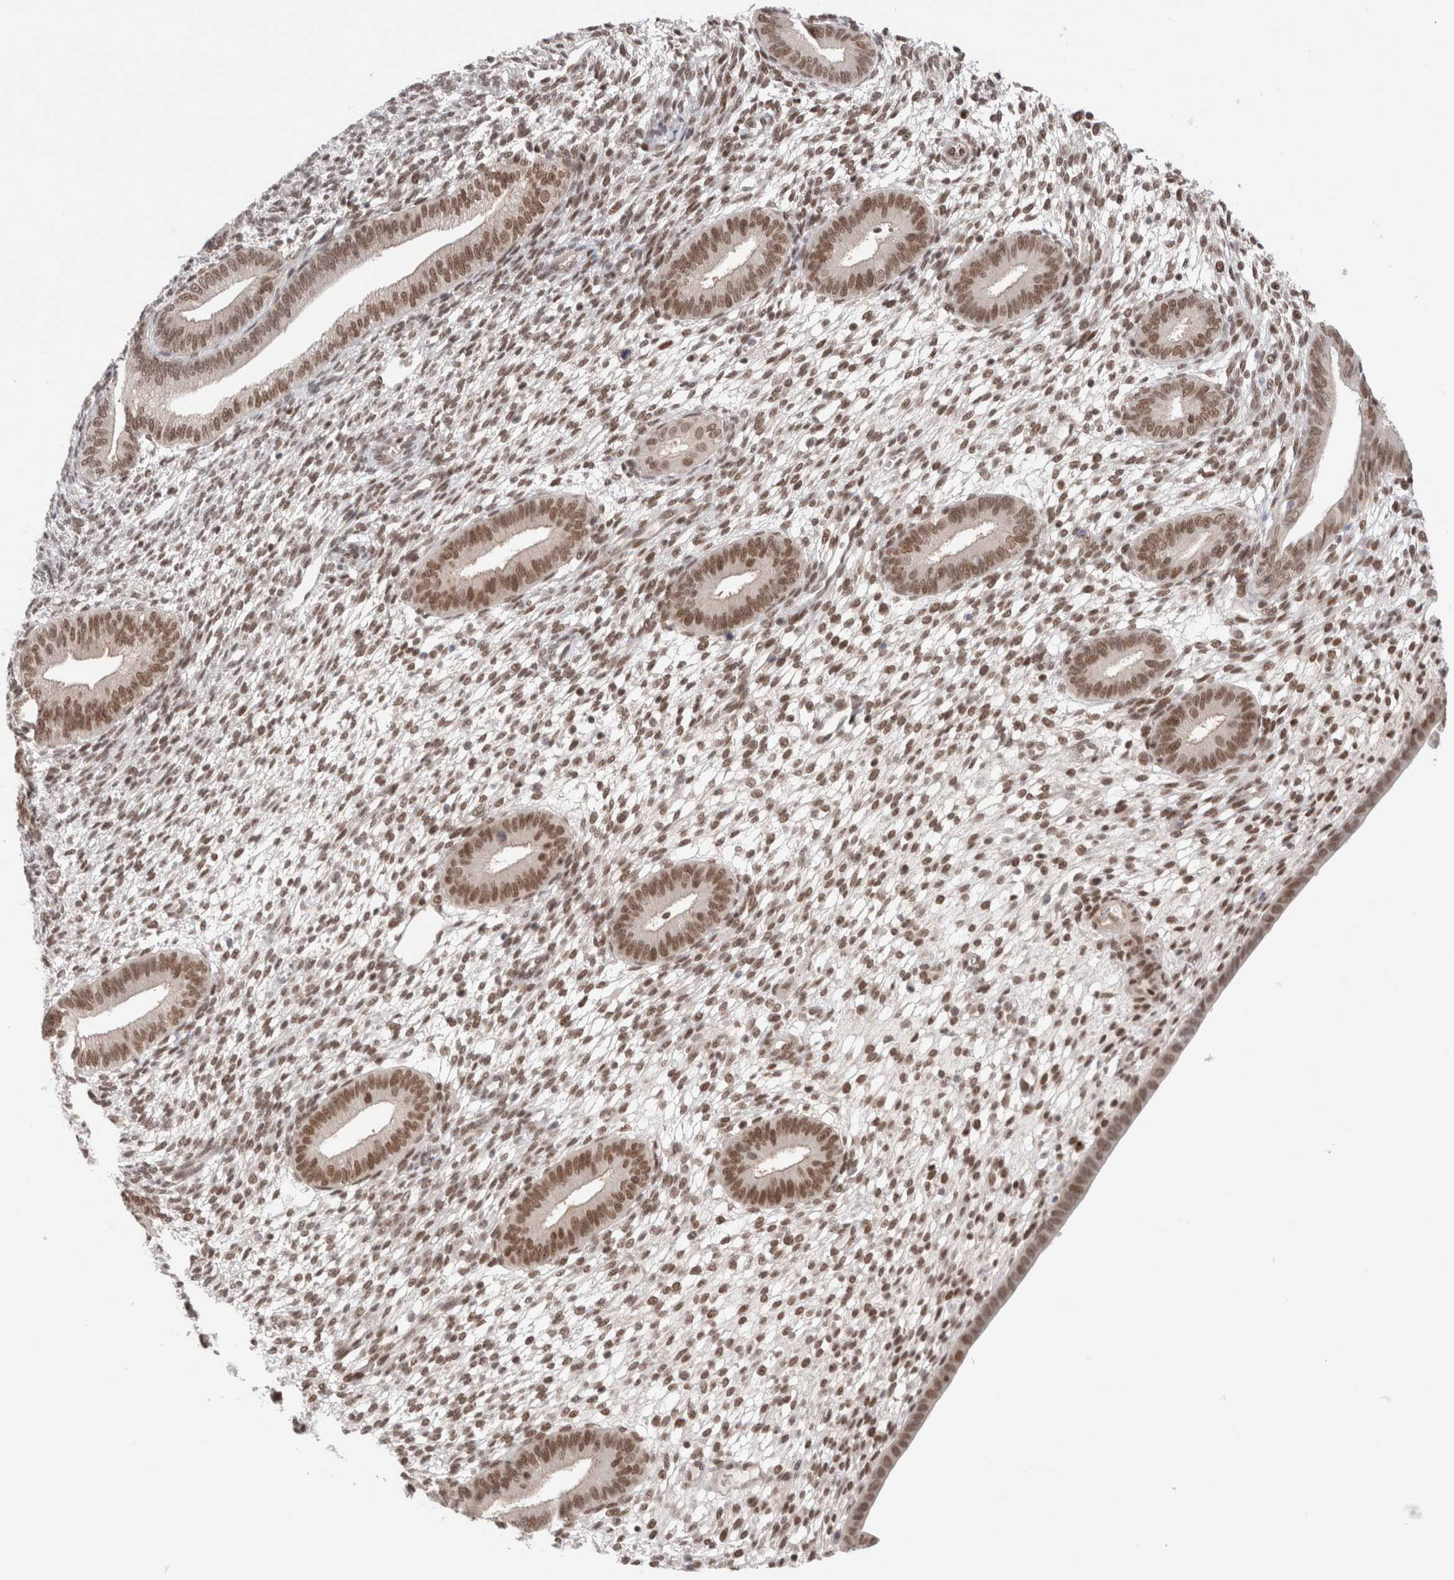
{"staining": {"intensity": "negative", "quantity": "none", "location": "none"}, "tissue": "endometrium", "cell_type": "Cells in endometrial stroma", "image_type": "normal", "snomed": [{"axis": "morphology", "description": "Normal tissue, NOS"}, {"axis": "topography", "description": "Endometrium"}], "caption": "IHC photomicrograph of benign endometrium stained for a protein (brown), which reveals no positivity in cells in endometrial stroma.", "gene": "GATAD2A", "patient": {"sex": "female", "age": 46}}